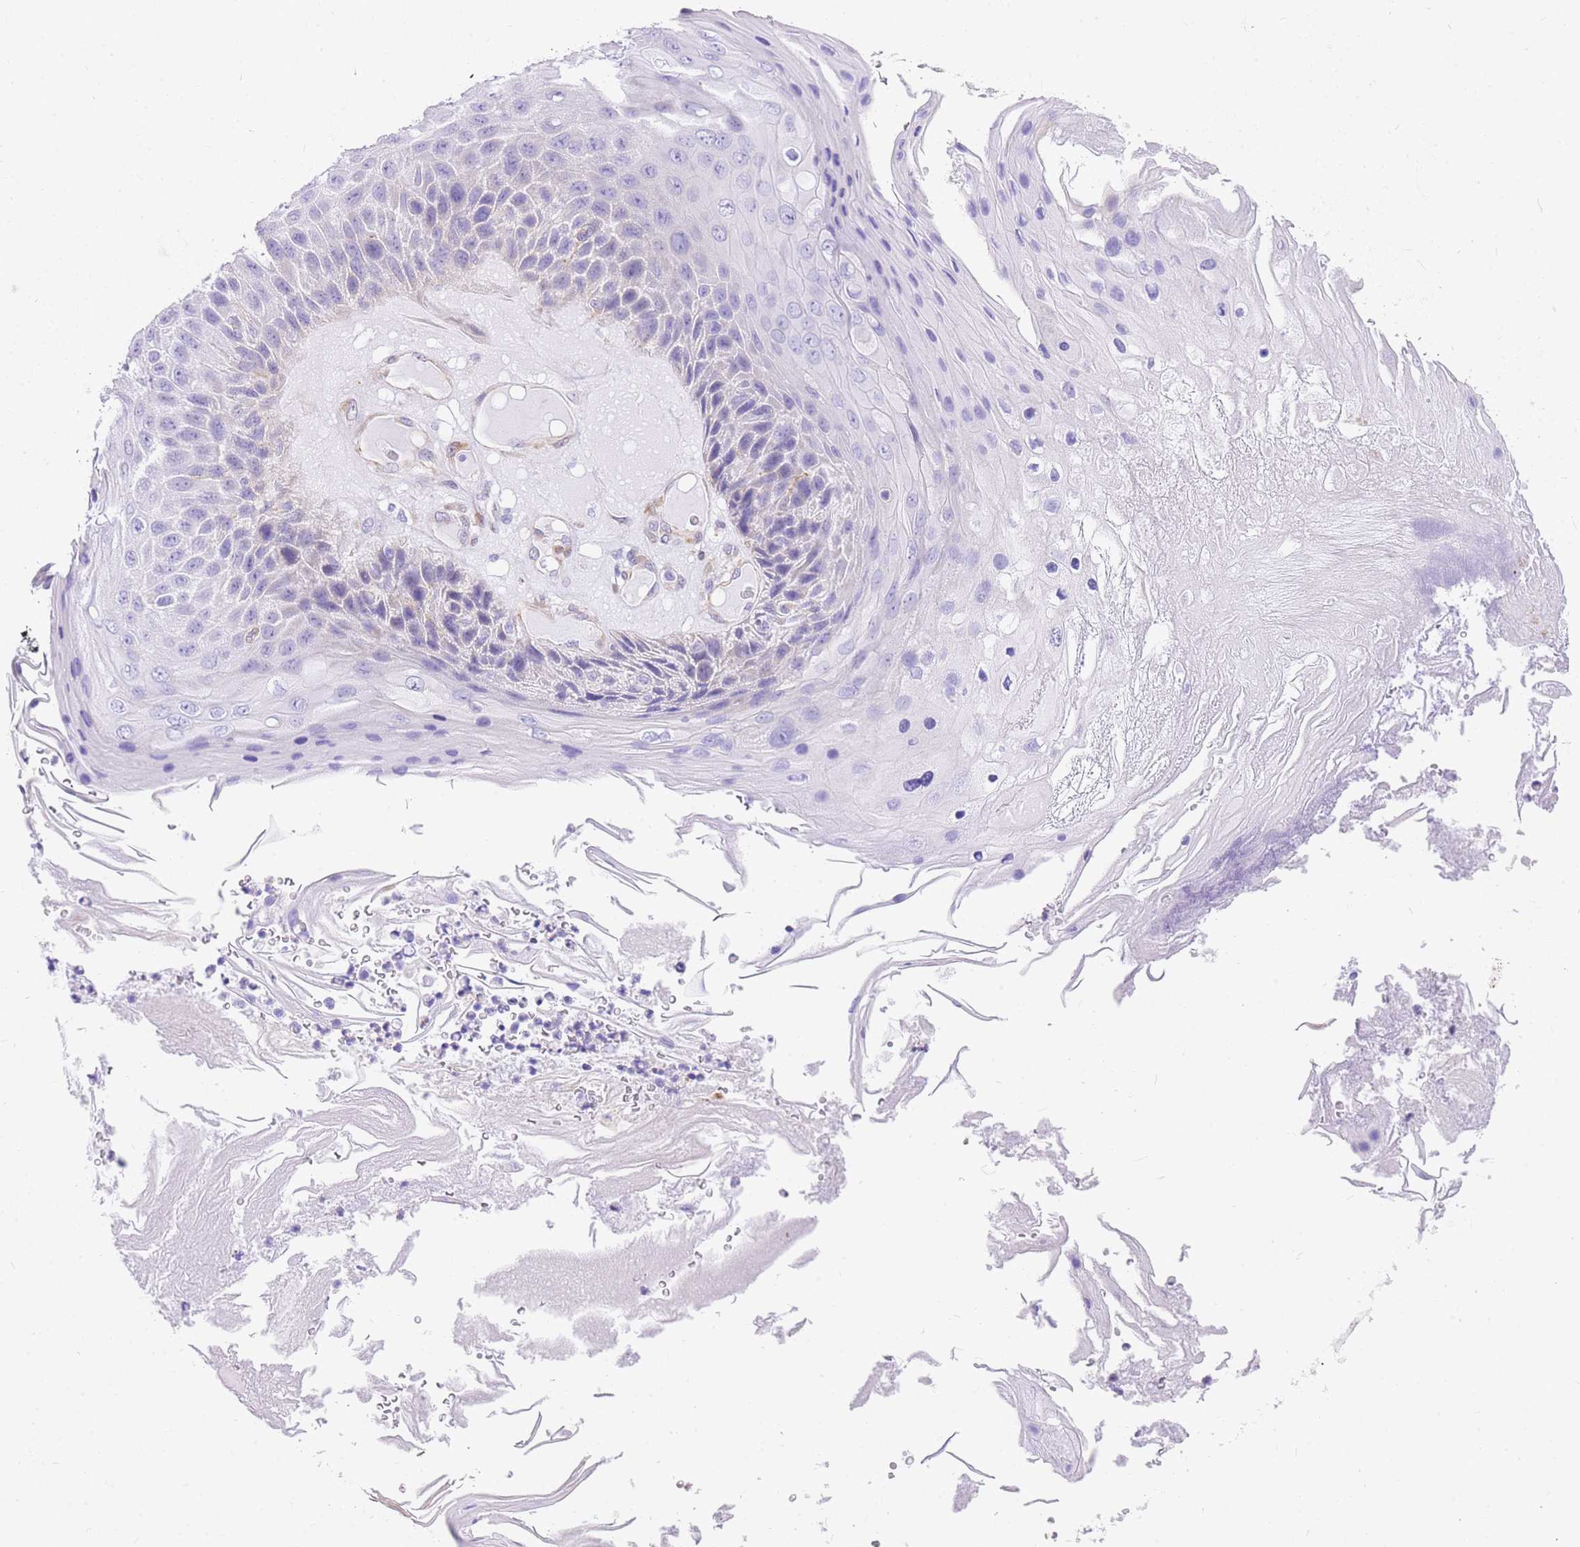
{"staining": {"intensity": "negative", "quantity": "none", "location": "none"}, "tissue": "skin cancer", "cell_type": "Tumor cells", "image_type": "cancer", "snomed": [{"axis": "morphology", "description": "Squamous cell carcinoma, NOS"}, {"axis": "topography", "description": "Skin"}], "caption": "An image of human skin cancer (squamous cell carcinoma) is negative for staining in tumor cells.", "gene": "SRSF12", "patient": {"sex": "female", "age": 88}}